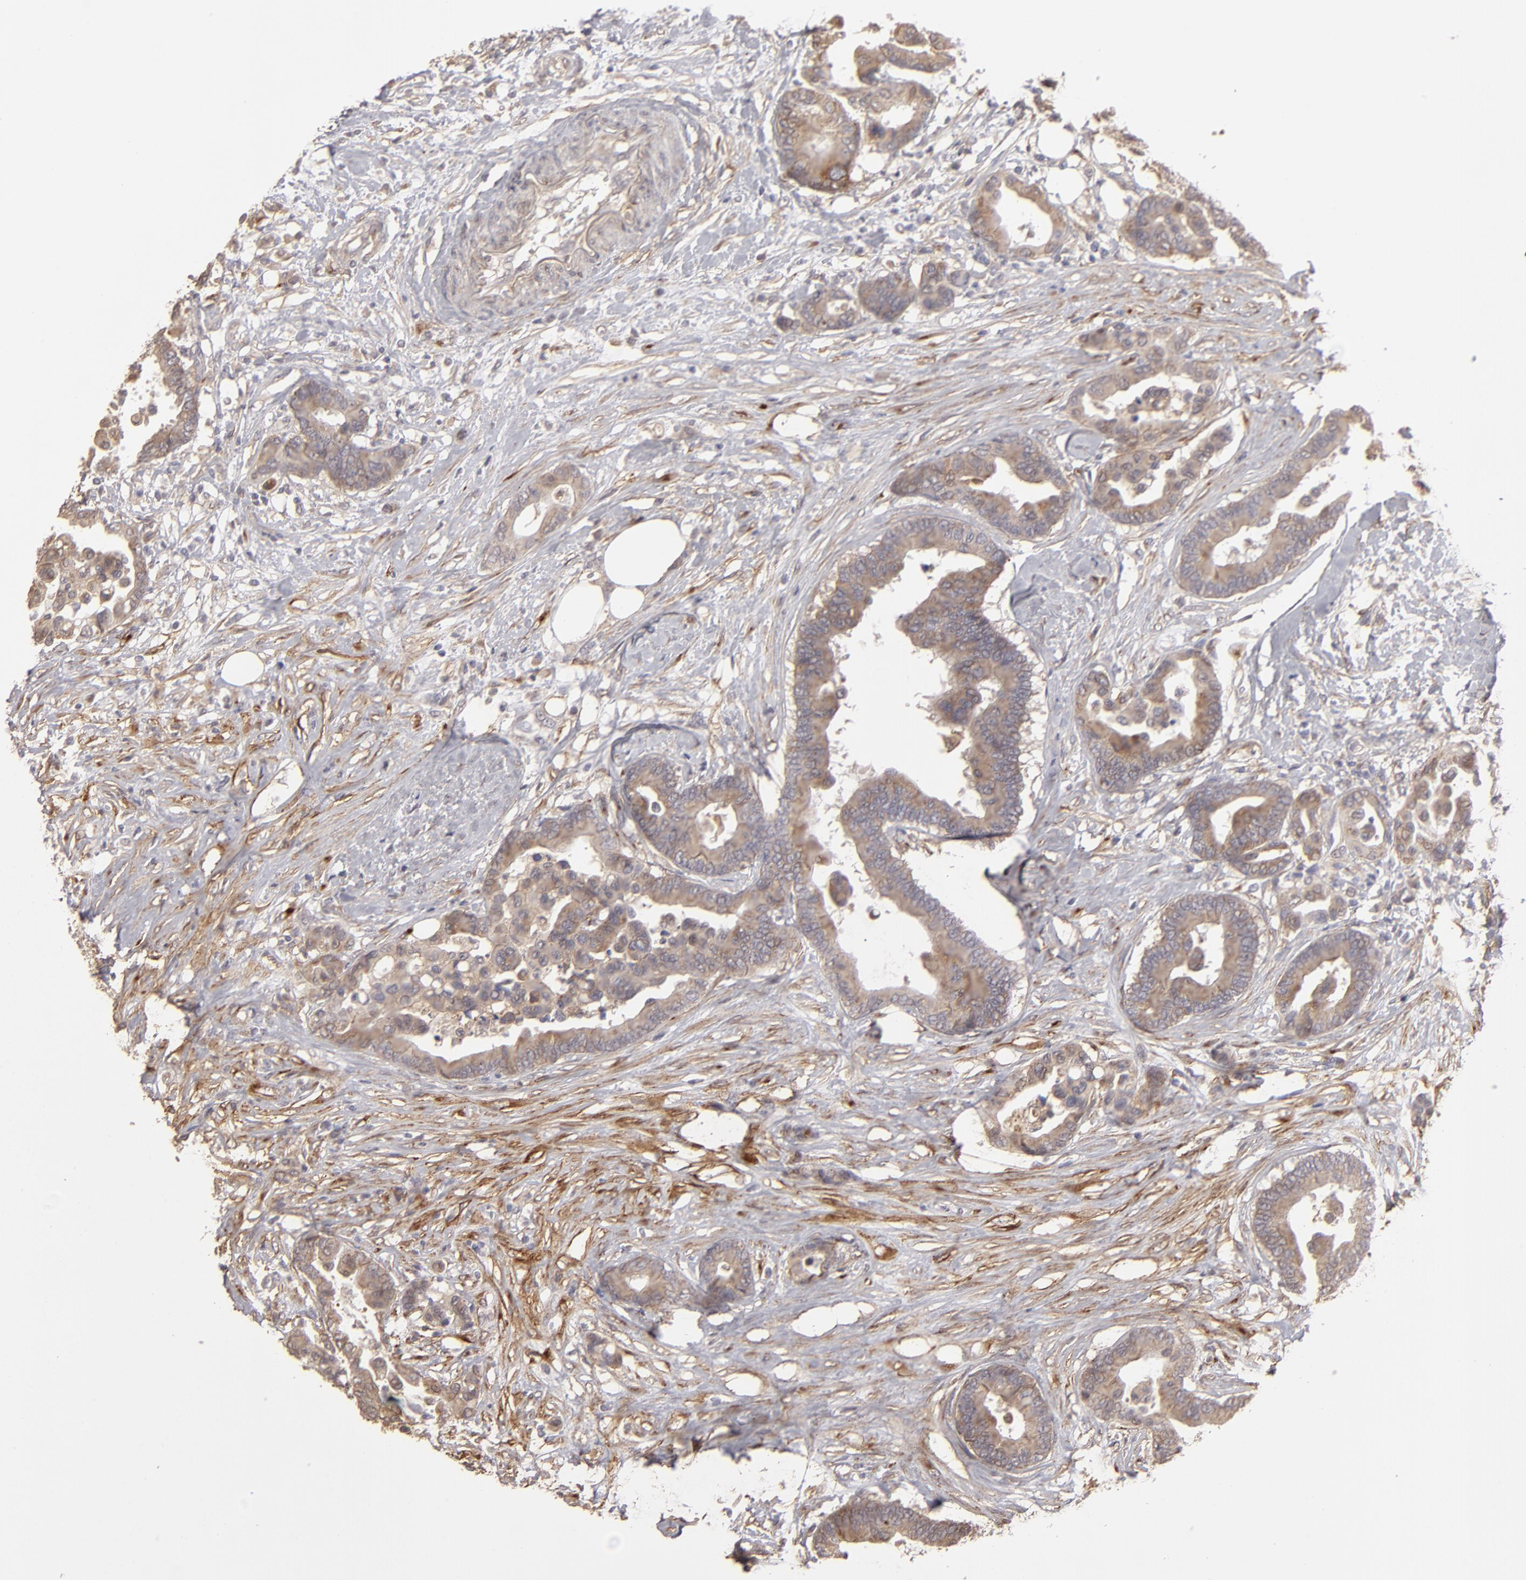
{"staining": {"intensity": "weak", "quantity": "25%-75%", "location": "cytoplasmic/membranous"}, "tissue": "colorectal cancer", "cell_type": "Tumor cells", "image_type": "cancer", "snomed": [{"axis": "morphology", "description": "Adenocarcinoma, NOS"}, {"axis": "topography", "description": "Colon"}], "caption": "IHC photomicrograph of neoplastic tissue: adenocarcinoma (colorectal) stained using IHC reveals low levels of weak protein expression localized specifically in the cytoplasmic/membranous of tumor cells, appearing as a cytoplasmic/membranous brown color.", "gene": "ITGB5", "patient": {"sex": "male", "age": 82}}